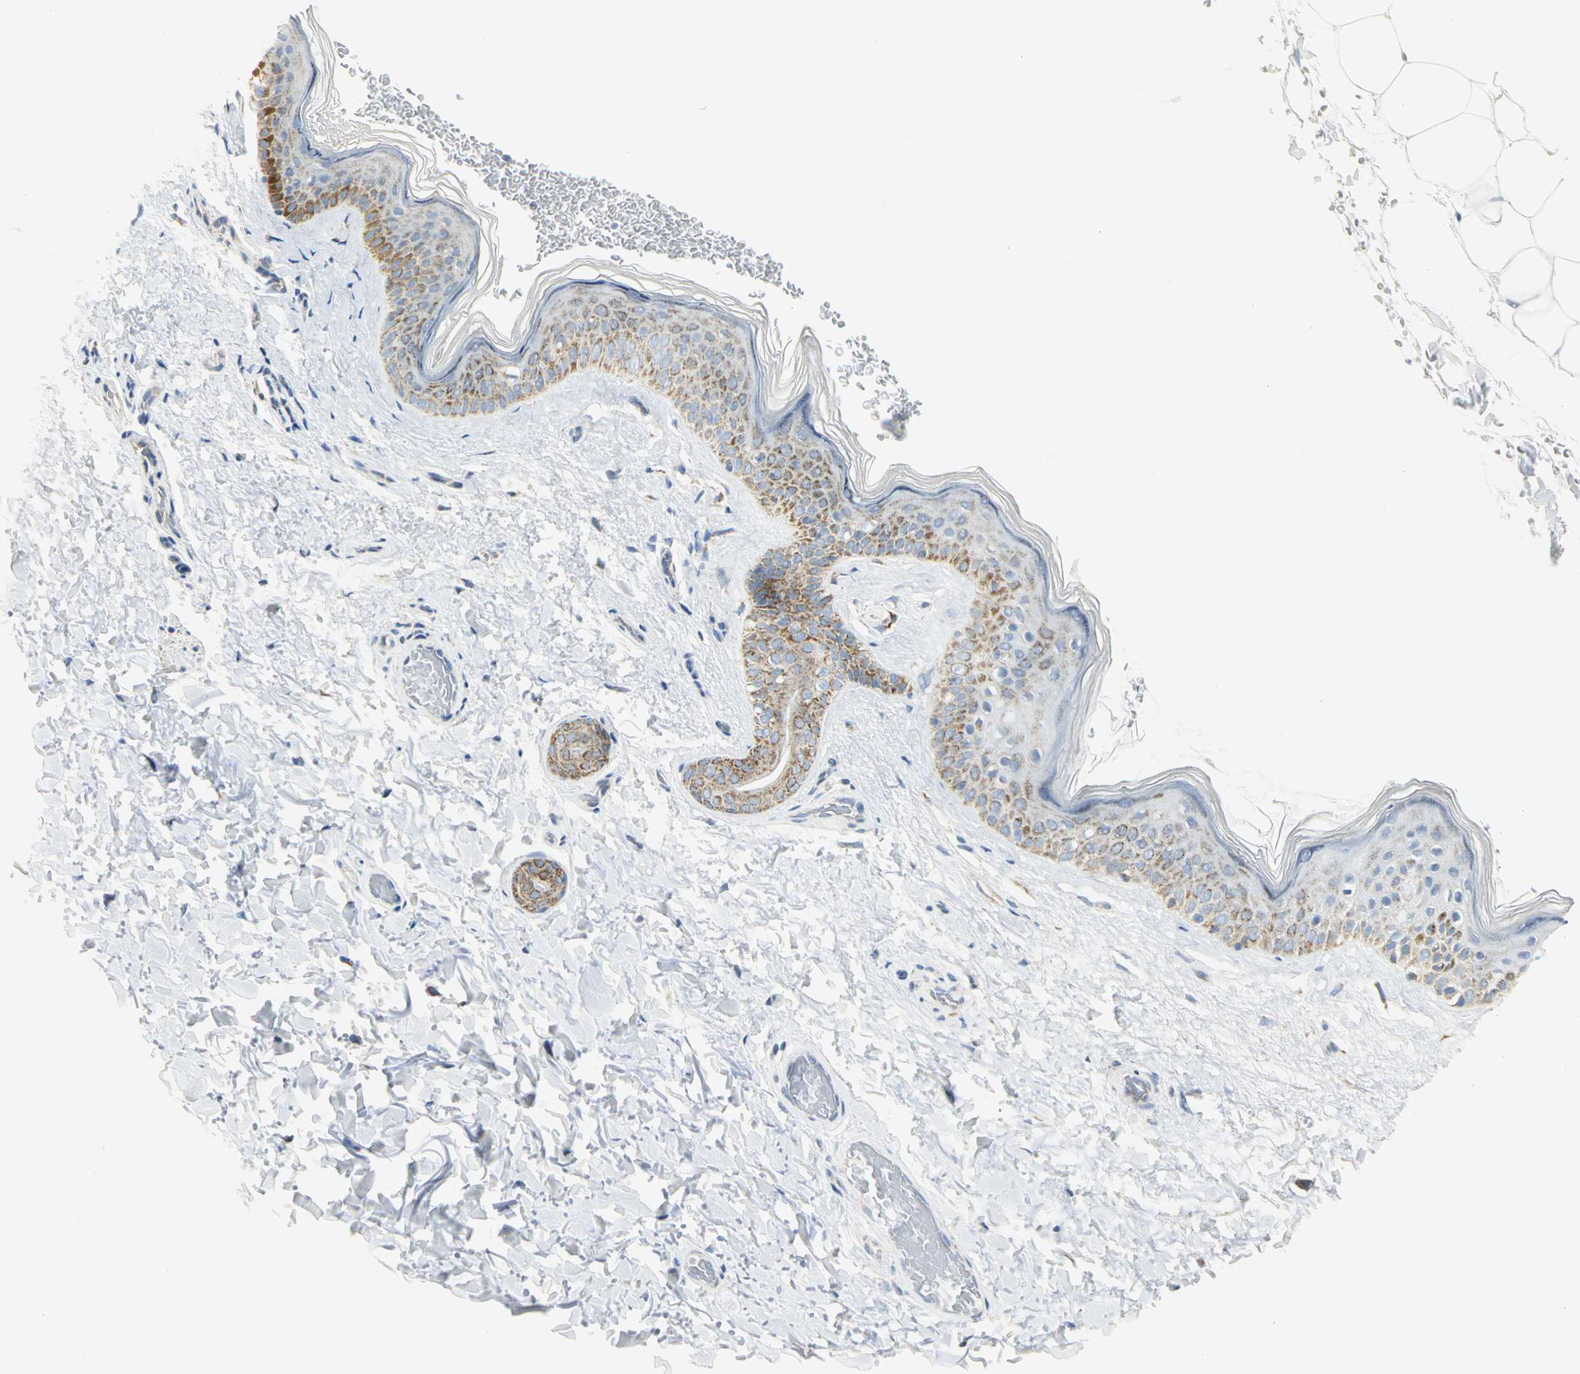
{"staining": {"intensity": "negative", "quantity": "none", "location": "none"}, "tissue": "skin", "cell_type": "Fibroblasts", "image_type": "normal", "snomed": [{"axis": "morphology", "description": "Normal tissue, NOS"}, {"axis": "topography", "description": "Skin"}], "caption": "This is a micrograph of immunohistochemistry (IHC) staining of unremarkable skin, which shows no positivity in fibroblasts. (DAB (3,3'-diaminobenzidine) immunohistochemistry, high magnification).", "gene": "NTRK1", "patient": {"sex": "male", "age": 63}}